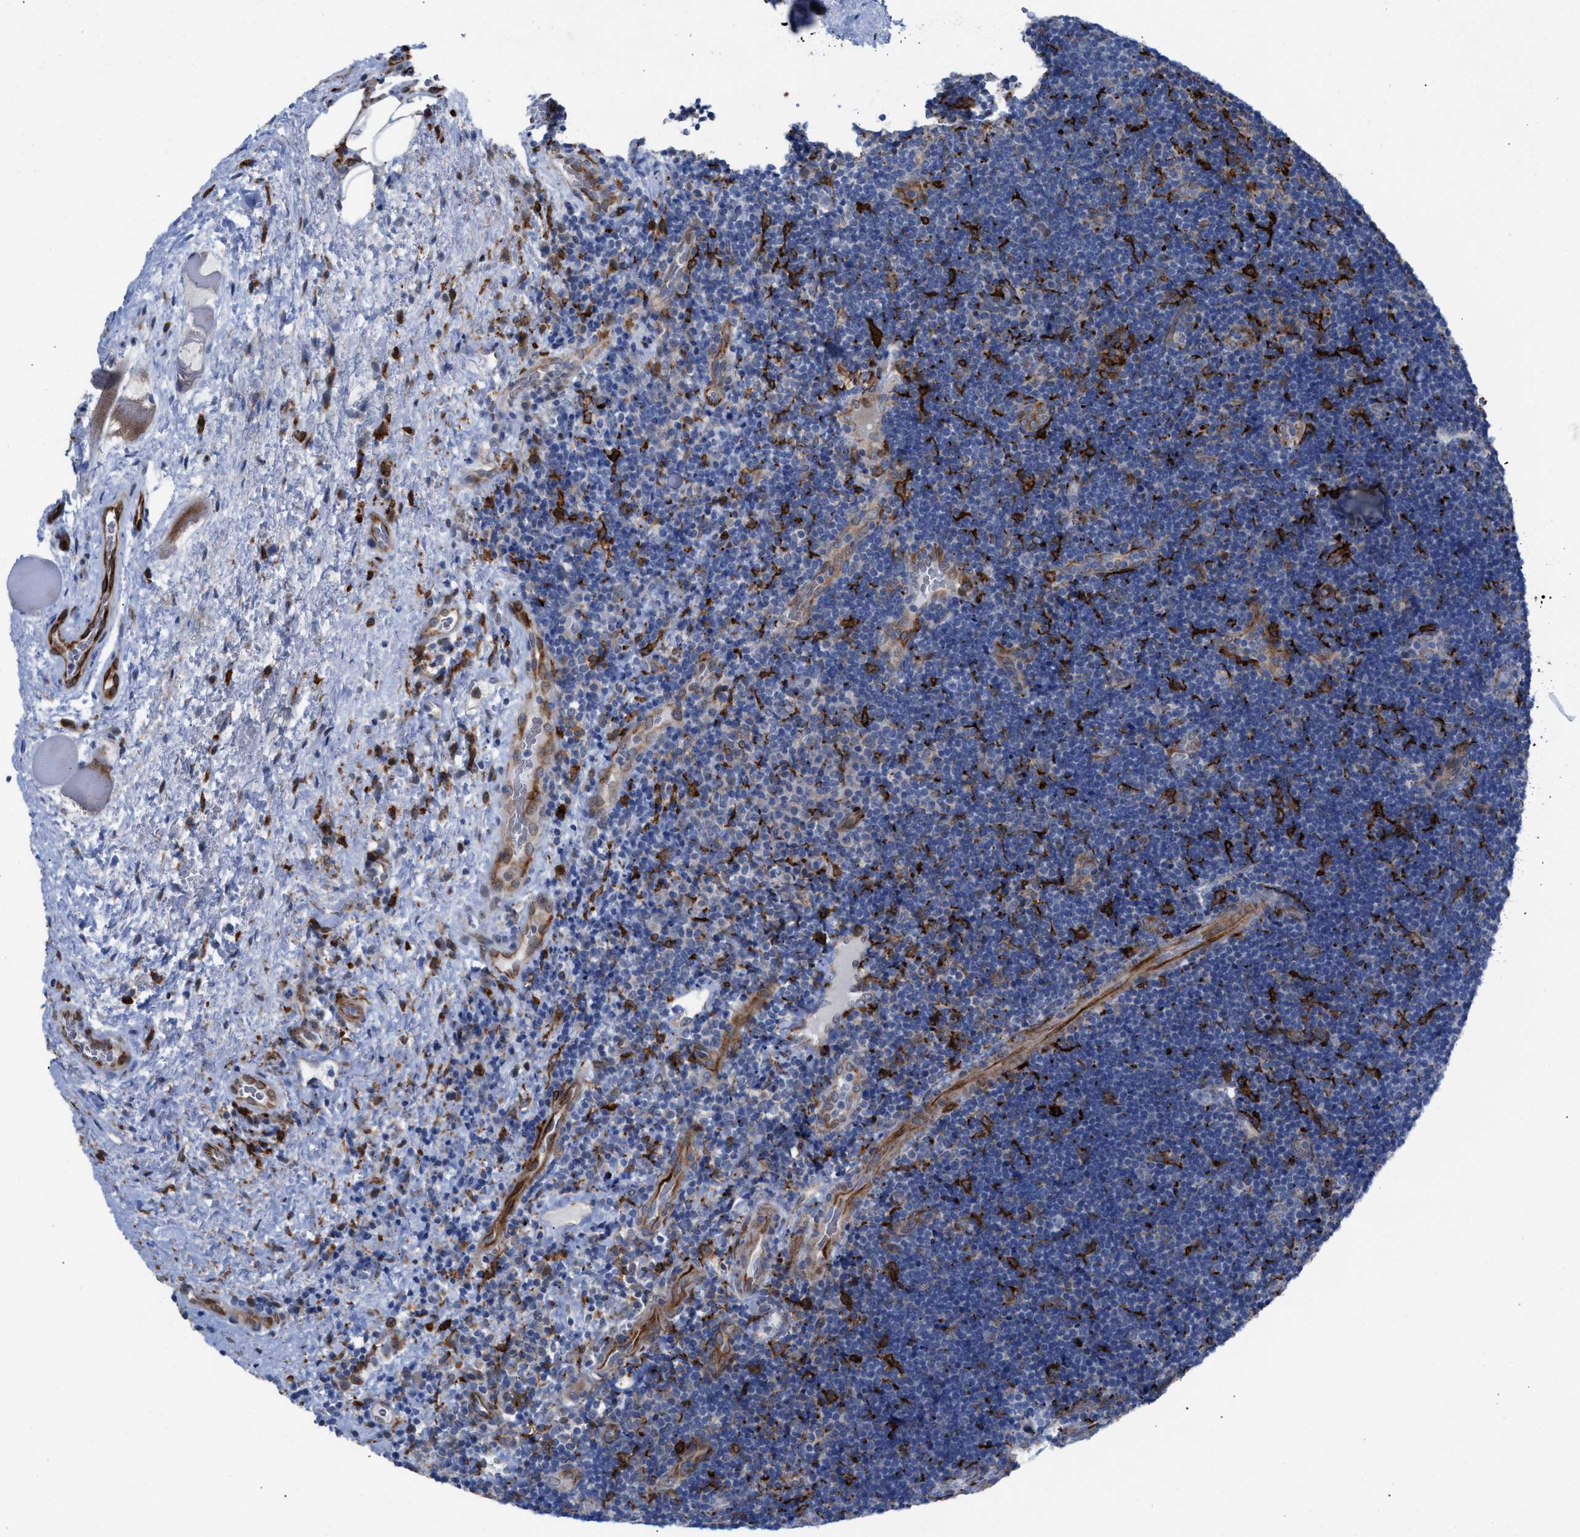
{"staining": {"intensity": "negative", "quantity": "none", "location": "none"}, "tissue": "lymphoma", "cell_type": "Tumor cells", "image_type": "cancer", "snomed": [{"axis": "morphology", "description": "Malignant lymphoma, non-Hodgkin's type, High grade"}, {"axis": "topography", "description": "Tonsil"}], "caption": "Human high-grade malignant lymphoma, non-Hodgkin's type stained for a protein using IHC demonstrates no positivity in tumor cells.", "gene": "SLC47A1", "patient": {"sex": "female", "age": 36}}